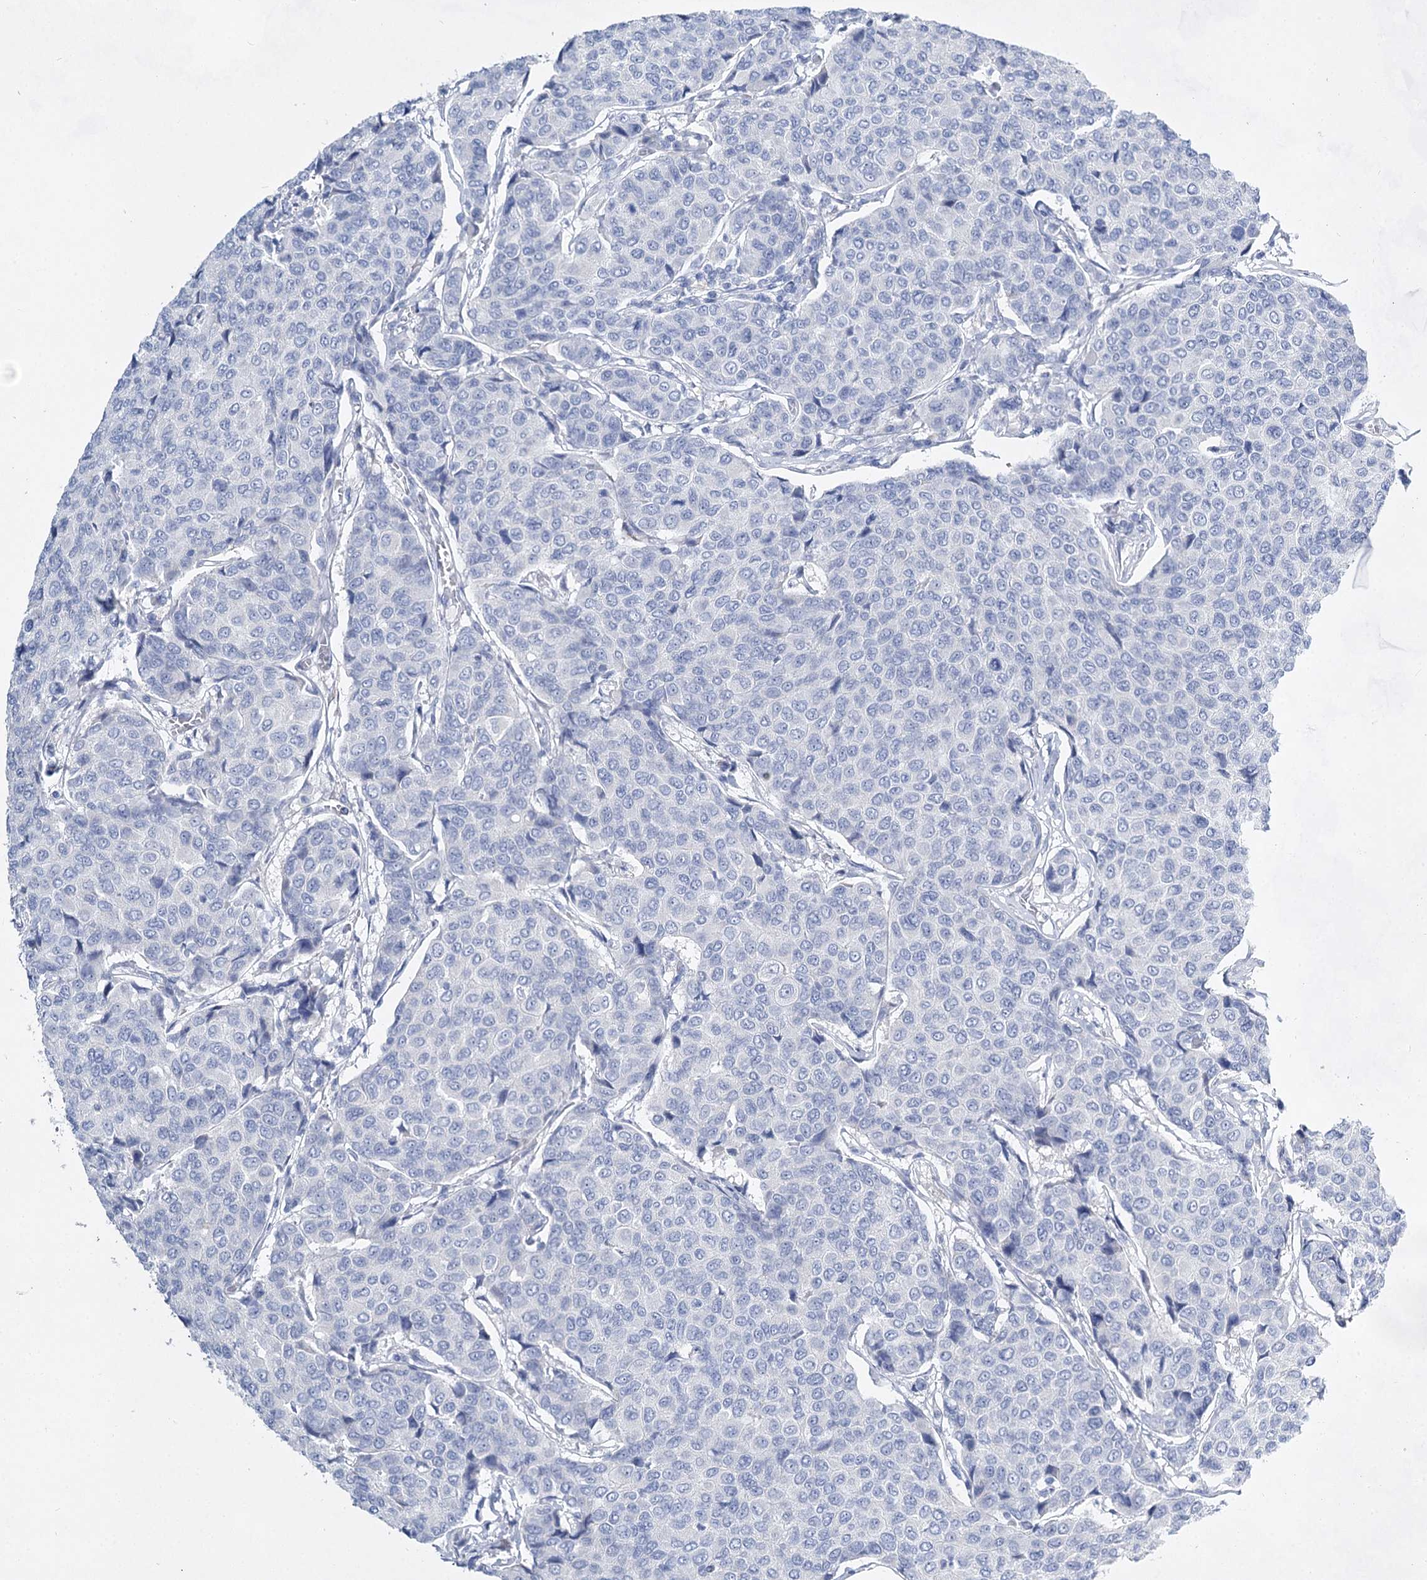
{"staining": {"intensity": "negative", "quantity": "none", "location": "none"}, "tissue": "breast cancer", "cell_type": "Tumor cells", "image_type": "cancer", "snomed": [{"axis": "morphology", "description": "Duct carcinoma"}, {"axis": "topography", "description": "Breast"}], "caption": "Immunohistochemistry photomicrograph of human breast cancer stained for a protein (brown), which reveals no staining in tumor cells.", "gene": "SLC17A2", "patient": {"sex": "female", "age": 55}}